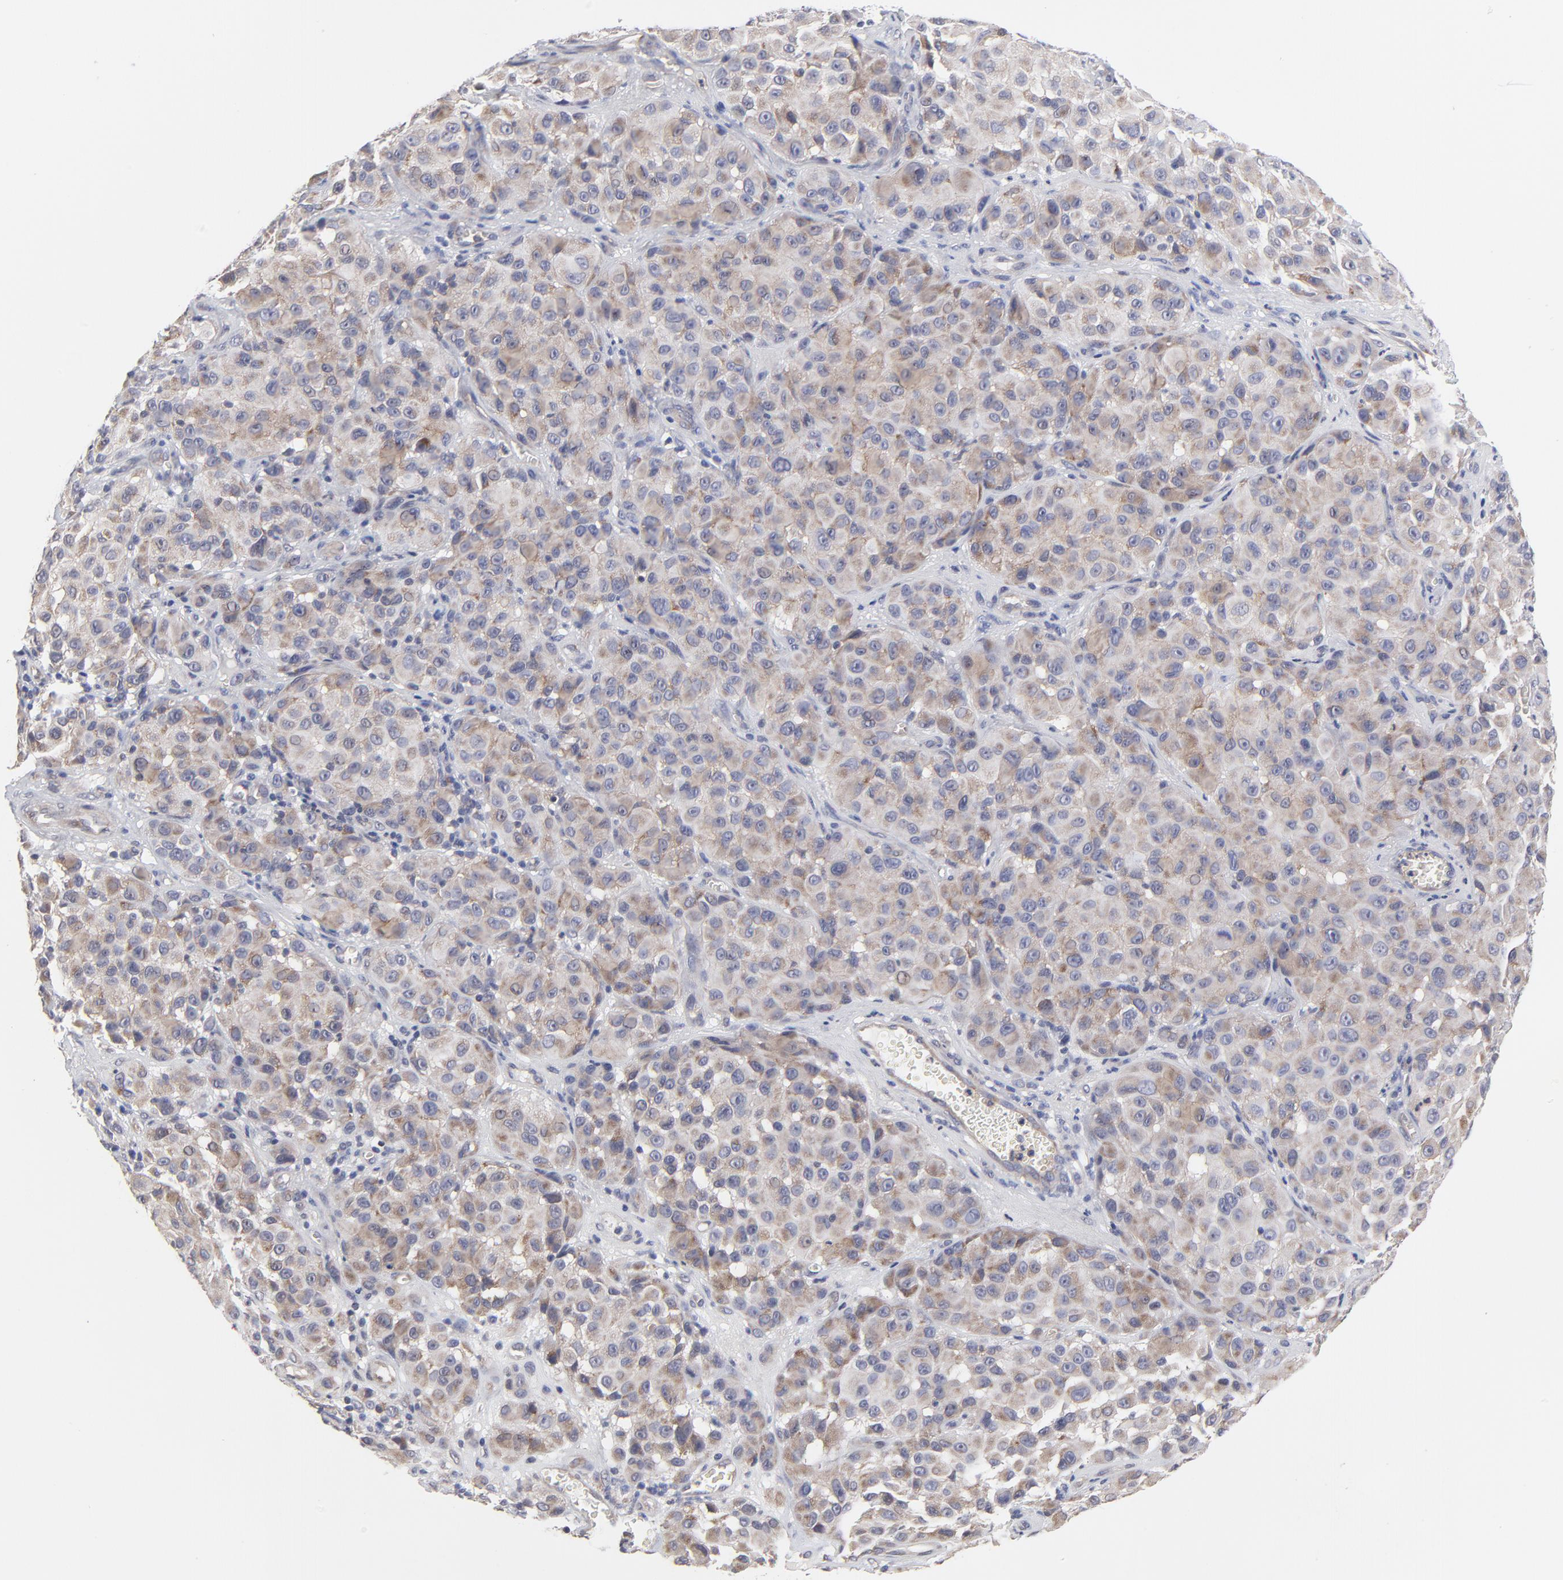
{"staining": {"intensity": "weak", "quantity": ">75%", "location": "cytoplasmic/membranous"}, "tissue": "melanoma", "cell_type": "Tumor cells", "image_type": "cancer", "snomed": [{"axis": "morphology", "description": "Malignant melanoma, NOS"}, {"axis": "topography", "description": "Skin"}], "caption": "Weak cytoplasmic/membranous protein staining is present in about >75% of tumor cells in melanoma.", "gene": "ZNF157", "patient": {"sex": "female", "age": 21}}